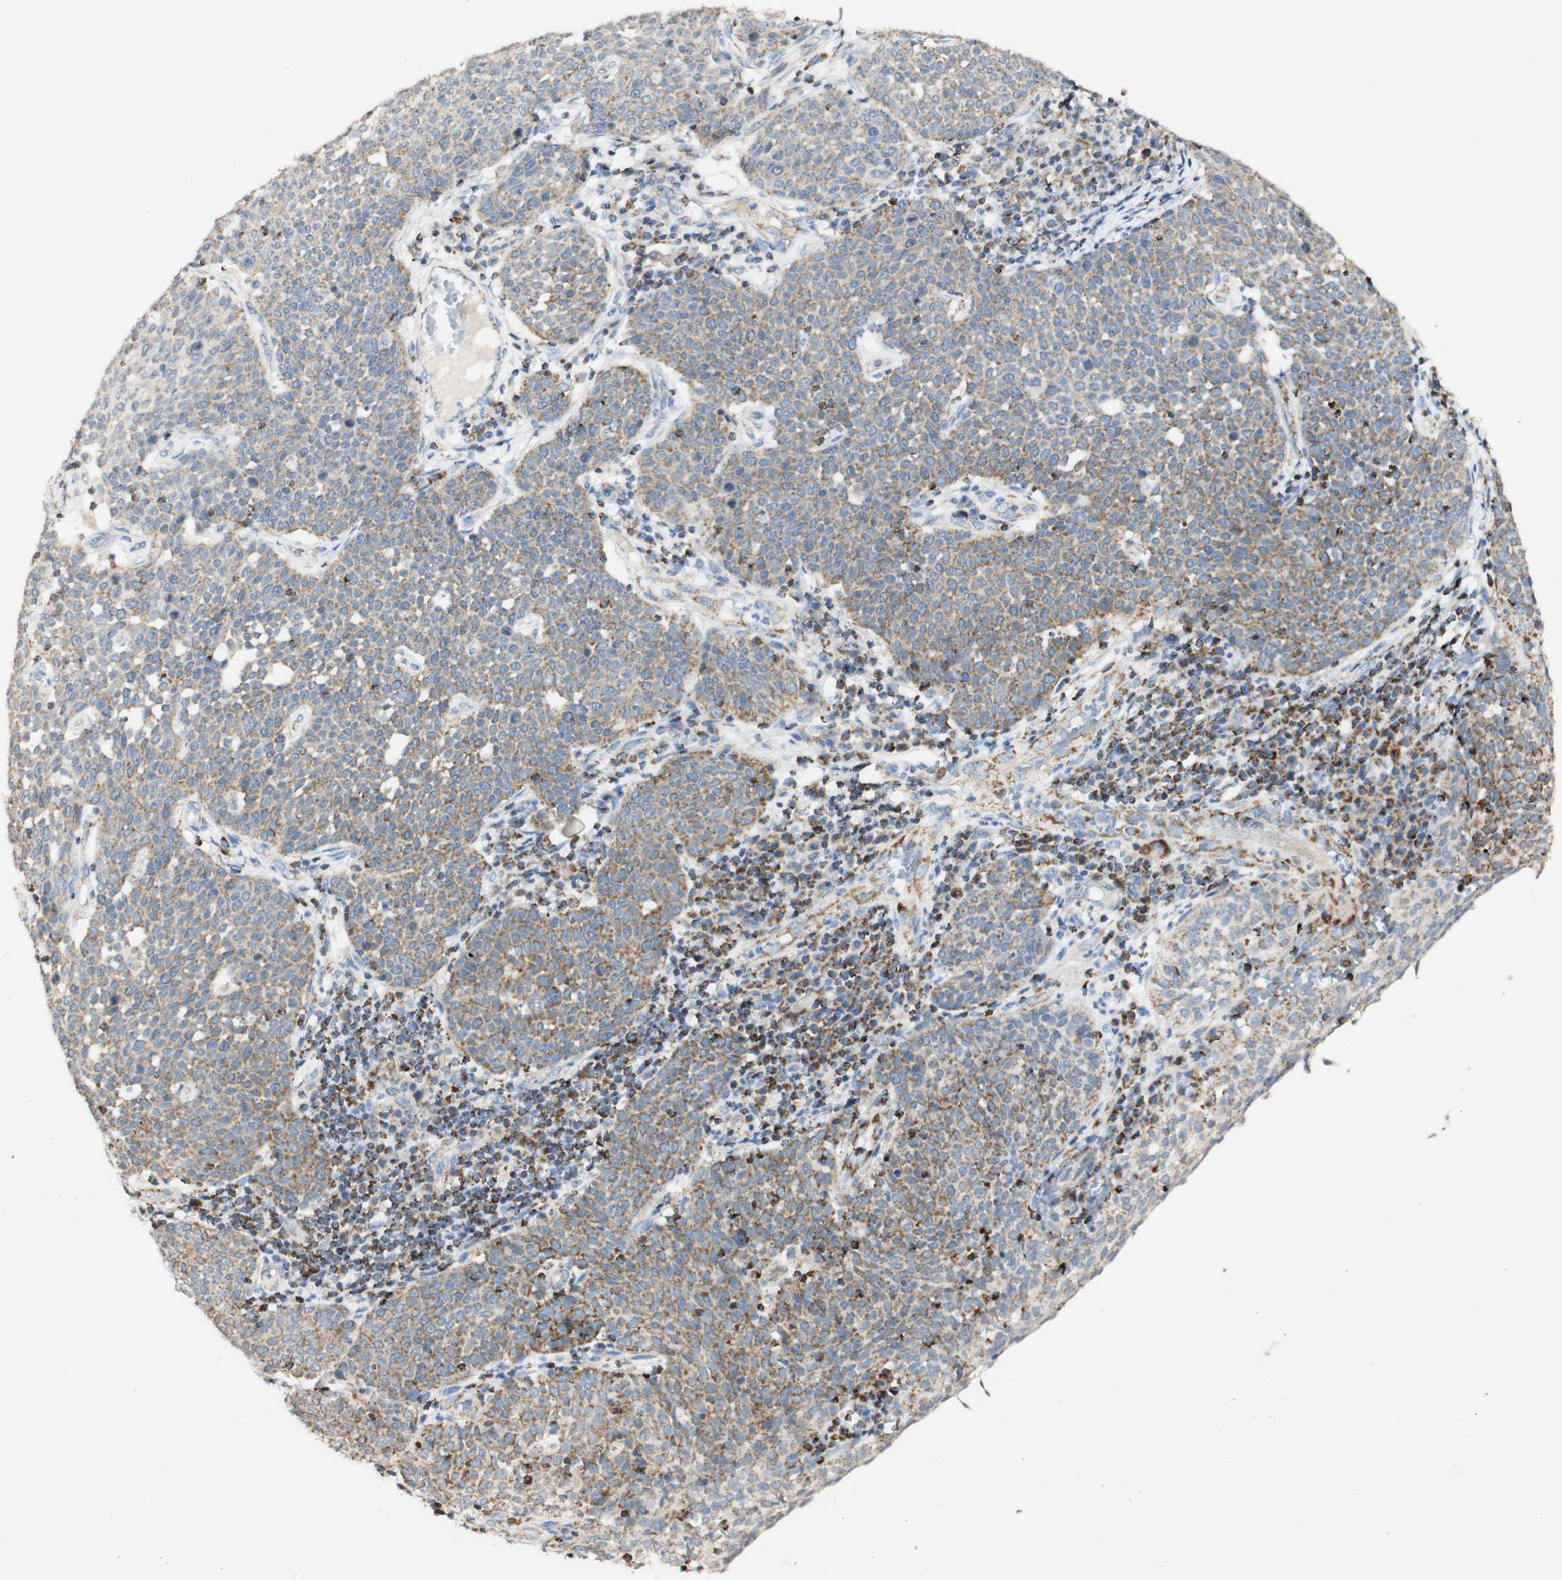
{"staining": {"intensity": "moderate", "quantity": "25%-75%", "location": "cytoplasmic/membranous"}, "tissue": "cervical cancer", "cell_type": "Tumor cells", "image_type": "cancer", "snomed": [{"axis": "morphology", "description": "Squamous cell carcinoma, NOS"}, {"axis": "topography", "description": "Cervix"}], "caption": "The image demonstrates staining of cervical cancer (squamous cell carcinoma), revealing moderate cytoplasmic/membranous protein staining (brown color) within tumor cells. (DAB (3,3'-diaminobenzidine) IHC, brown staining for protein, blue staining for nuclei).", "gene": "OXCT1", "patient": {"sex": "female", "age": 34}}